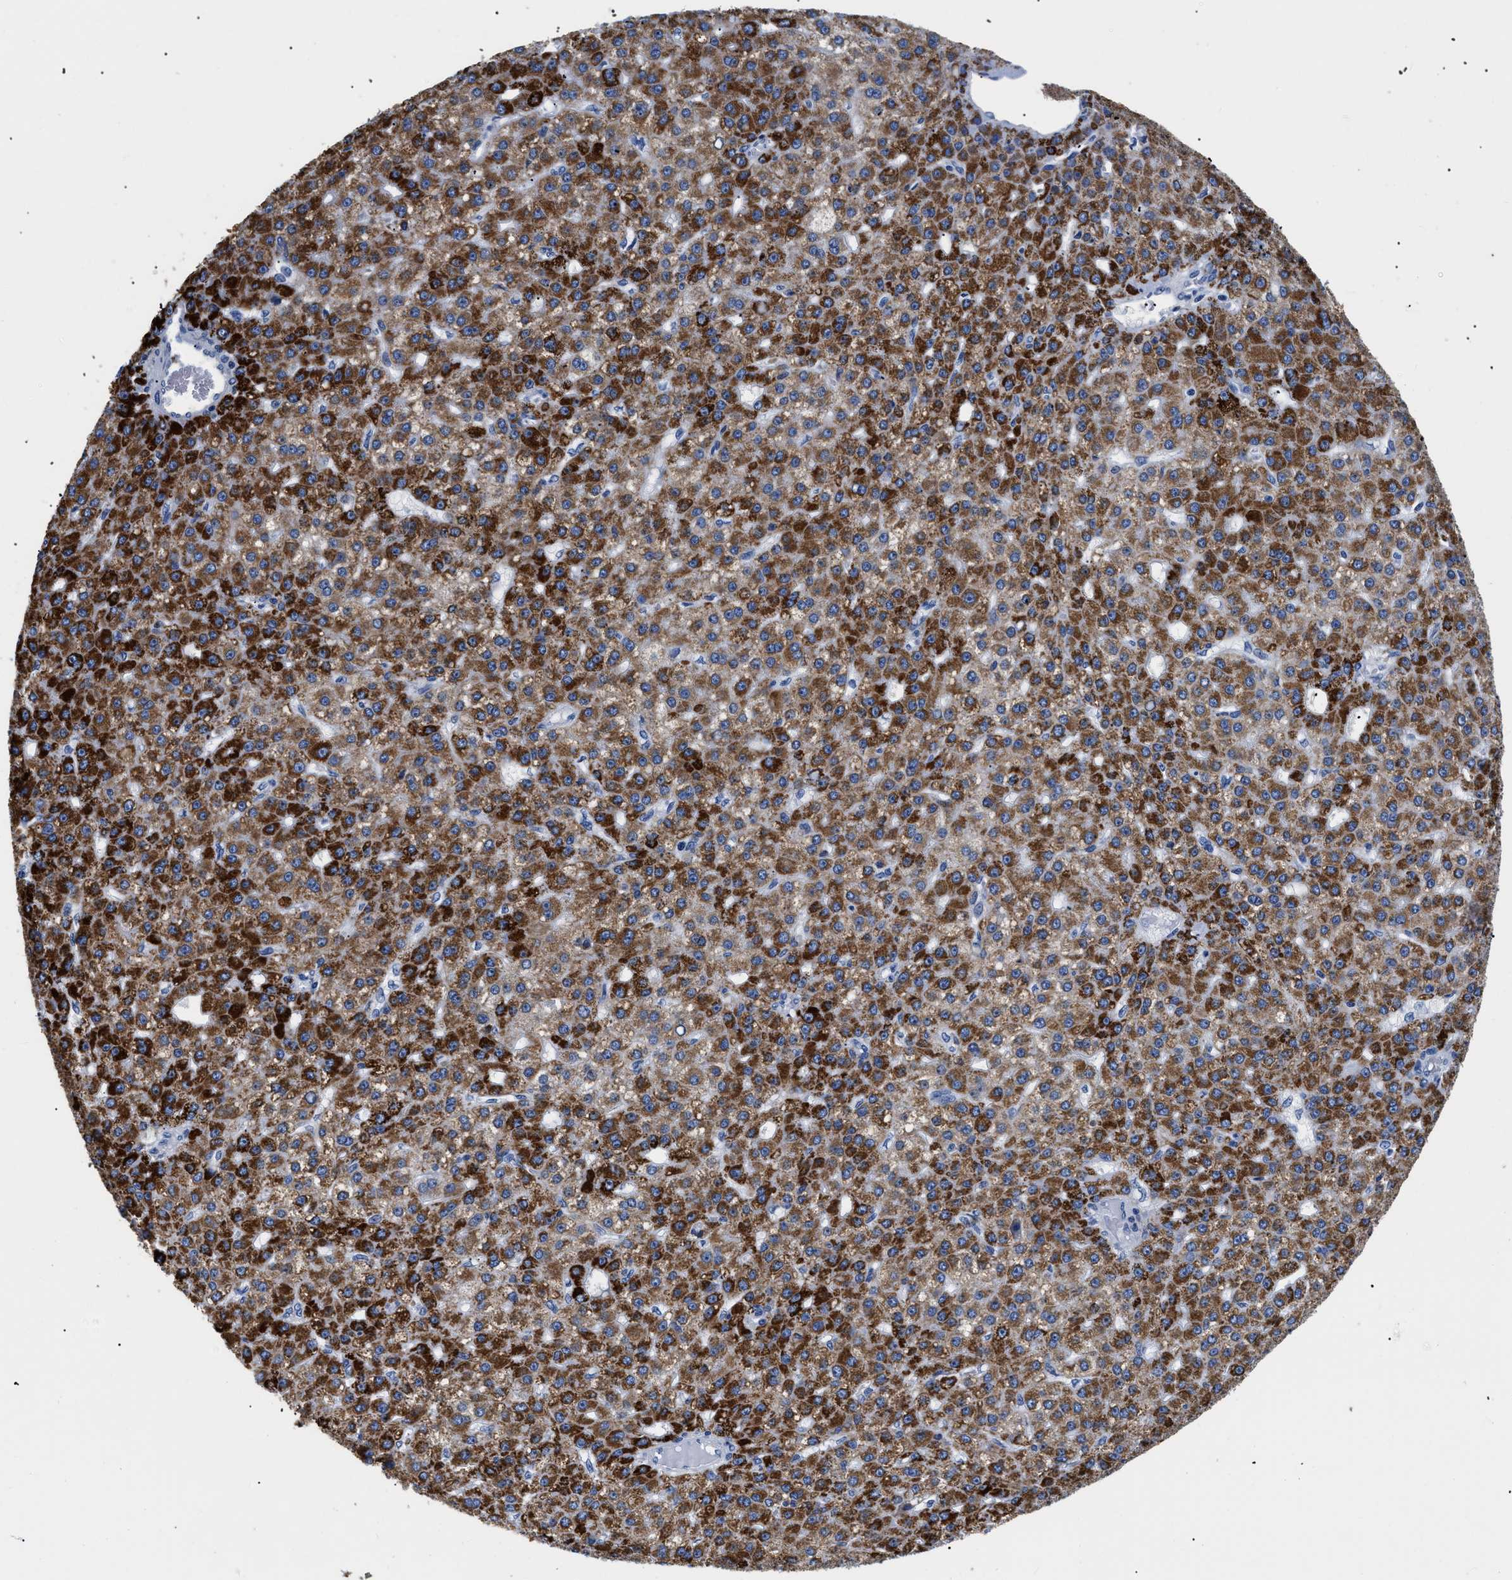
{"staining": {"intensity": "strong", "quantity": ">75%", "location": "cytoplasmic/membranous"}, "tissue": "liver cancer", "cell_type": "Tumor cells", "image_type": "cancer", "snomed": [{"axis": "morphology", "description": "Carcinoma, Hepatocellular, NOS"}, {"axis": "topography", "description": "Liver"}], "caption": "The micrograph displays immunohistochemical staining of liver cancer. There is strong cytoplasmic/membranous expression is present in about >75% of tumor cells. (DAB = brown stain, brightfield microscopy at high magnification).", "gene": "GPR149", "patient": {"sex": "male", "age": 67}}